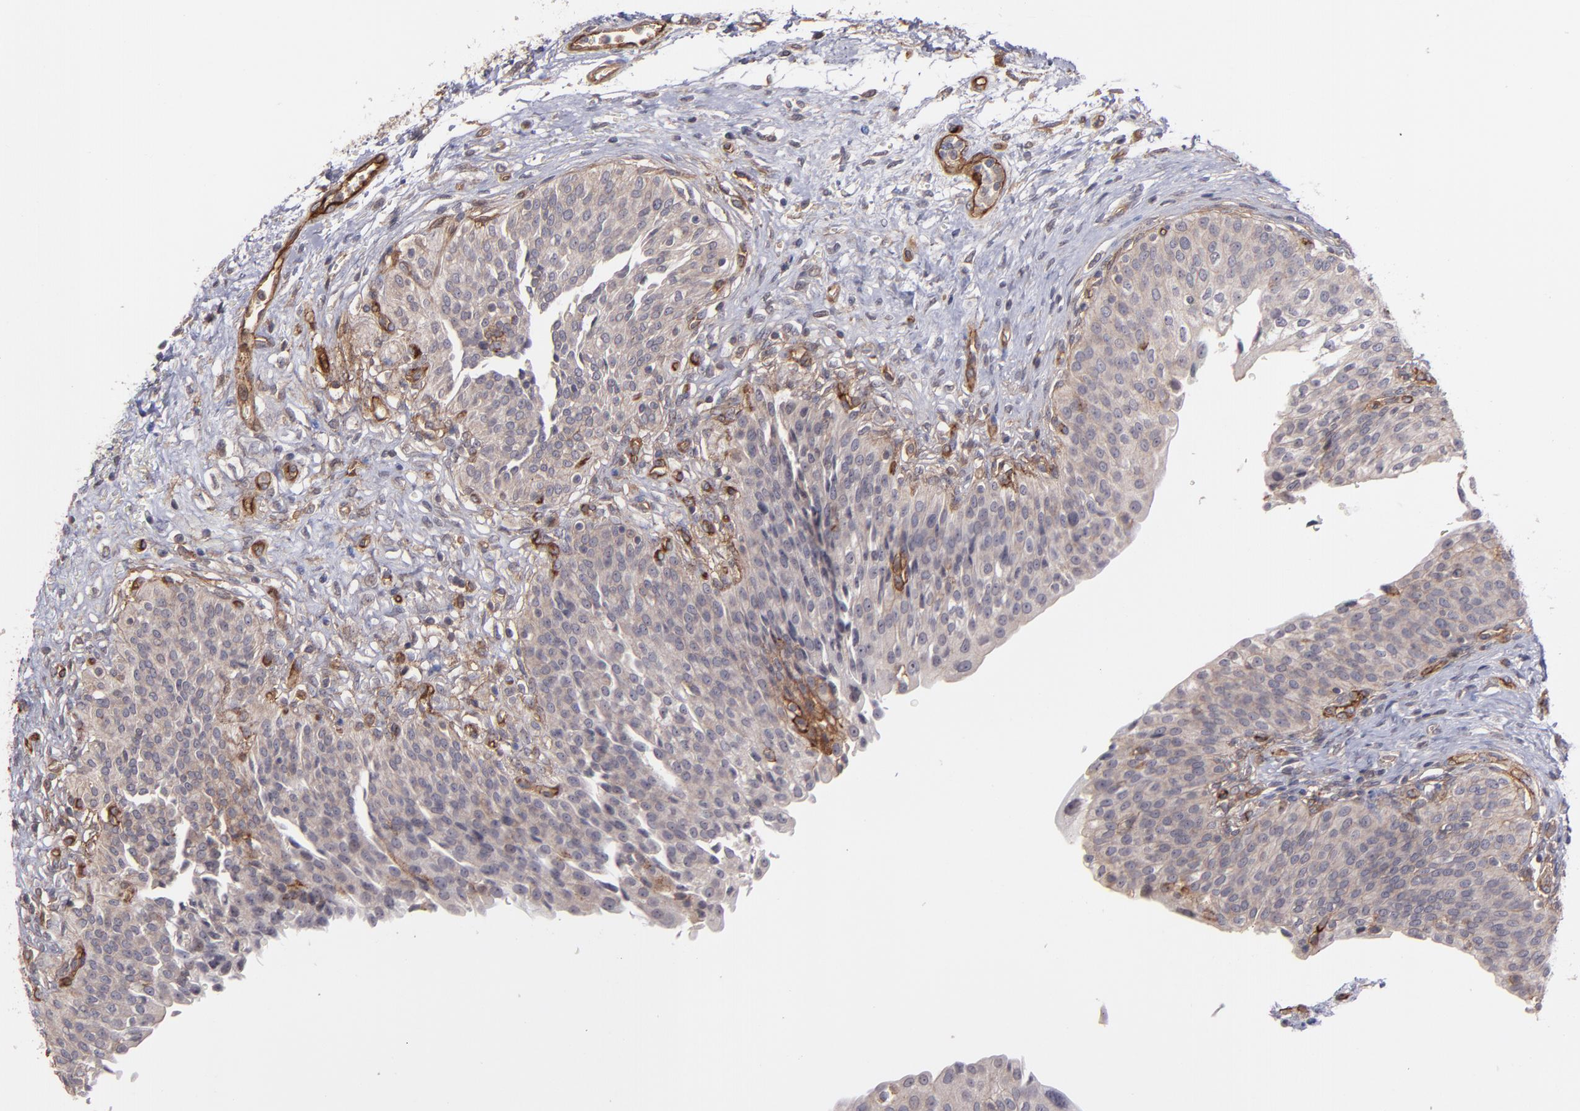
{"staining": {"intensity": "negative", "quantity": "none", "location": "none"}, "tissue": "urinary bladder", "cell_type": "Urothelial cells", "image_type": "normal", "snomed": [{"axis": "morphology", "description": "Normal tissue, NOS"}, {"axis": "topography", "description": "Smooth muscle"}, {"axis": "topography", "description": "Urinary bladder"}], "caption": "Immunohistochemistry micrograph of benign urinary bladder: urinary bladder stained with DAB shows no significant protein staining in urothelial cells.", "gene": "ICAM1", "patient": {"sex": "male", "age": 35}}